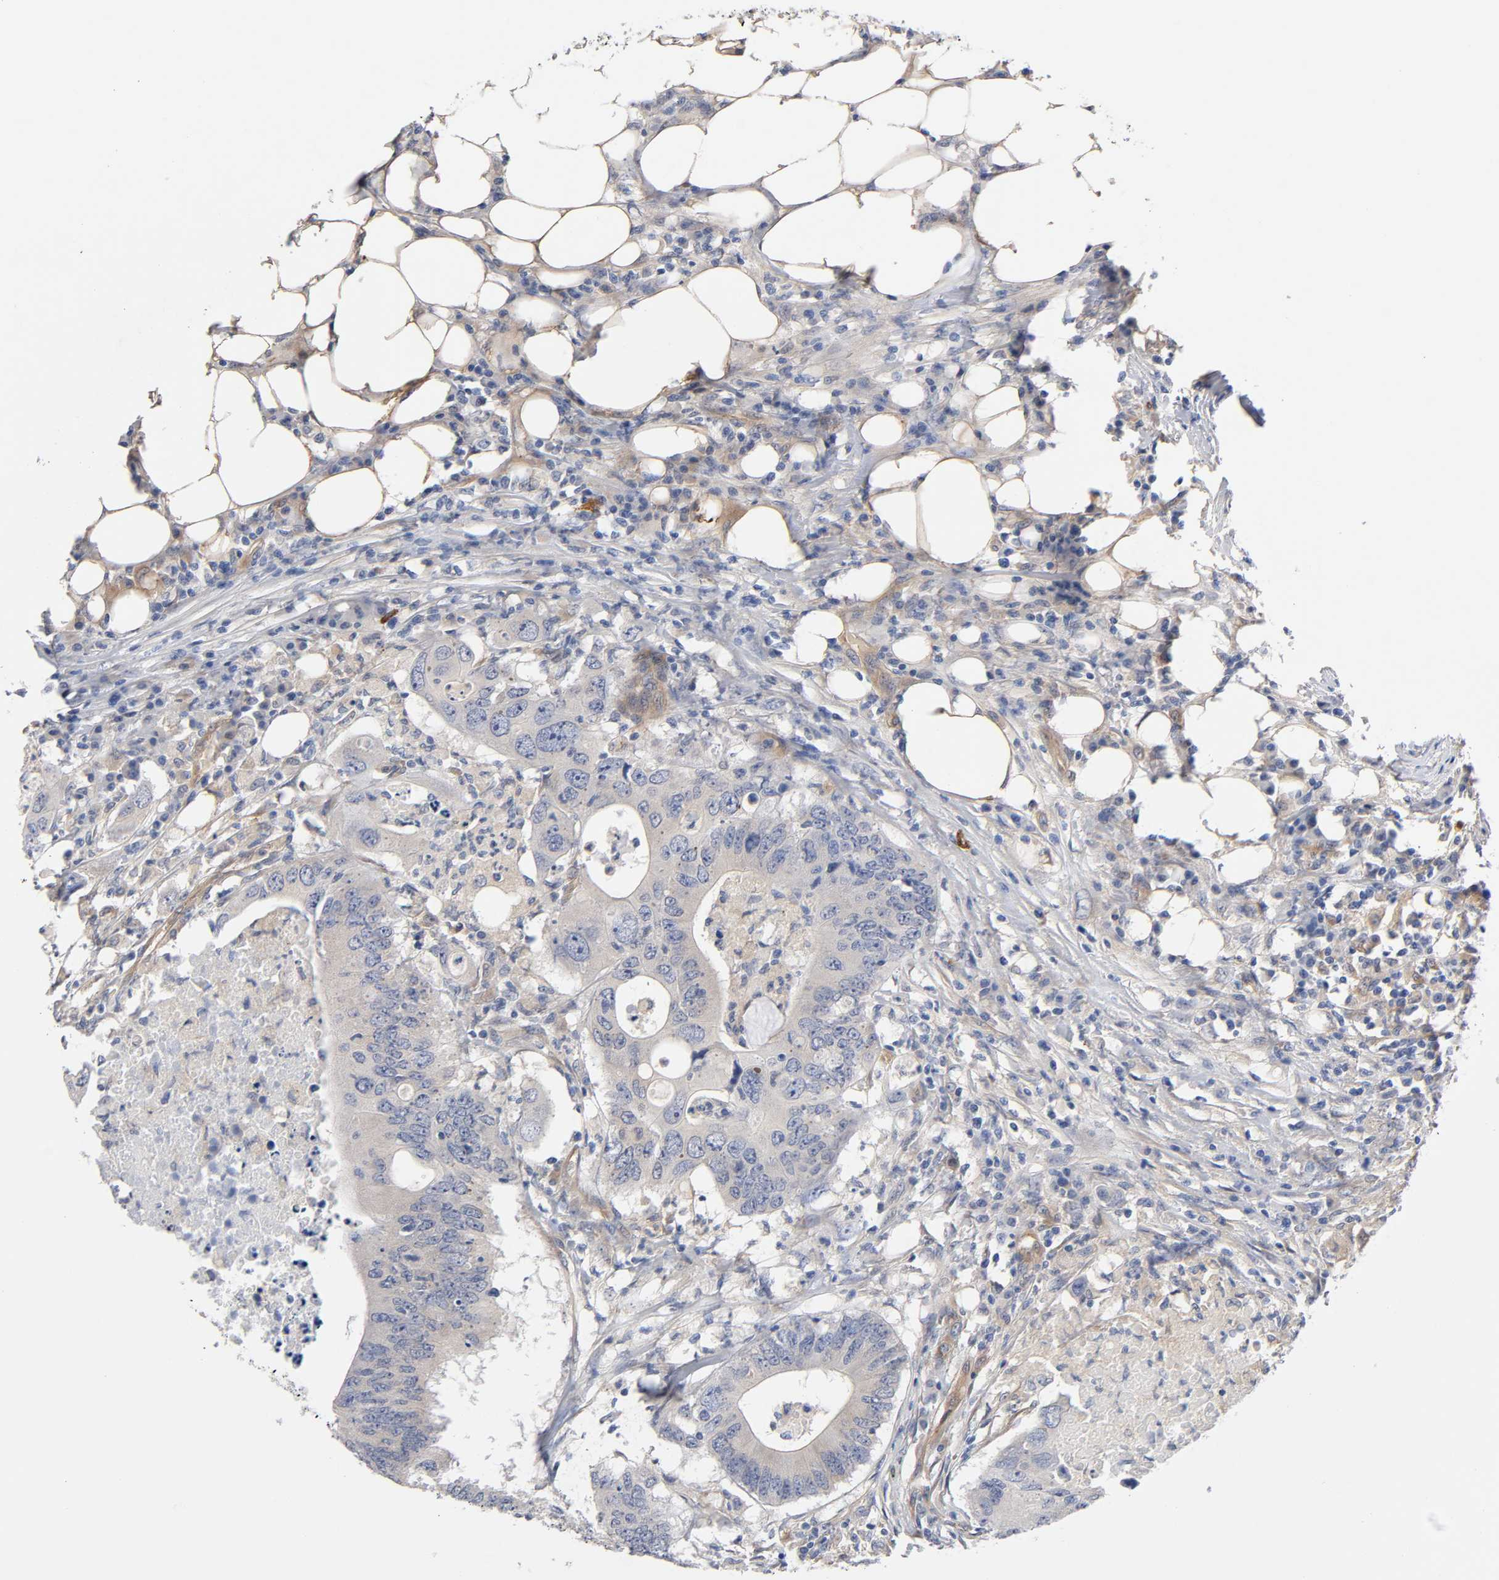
{"staining": {"intensity": "negative", "quantity": "none", "location": "none"}, "tissue": "colorectal cancer", "cell_type": "Tumor cells", "image_type": "cancer", "snomed": [{"axis": "morphology", "description": "Adenocarcinoma, NOS"}, {"axis": "topography", "description": "Colon"}], "caption": "Immunohistochemistry of colorectal cancer shows no positivity in tumor cells.", "gene": "RAB13", "patient": {"sex": "male", "age": 71}}